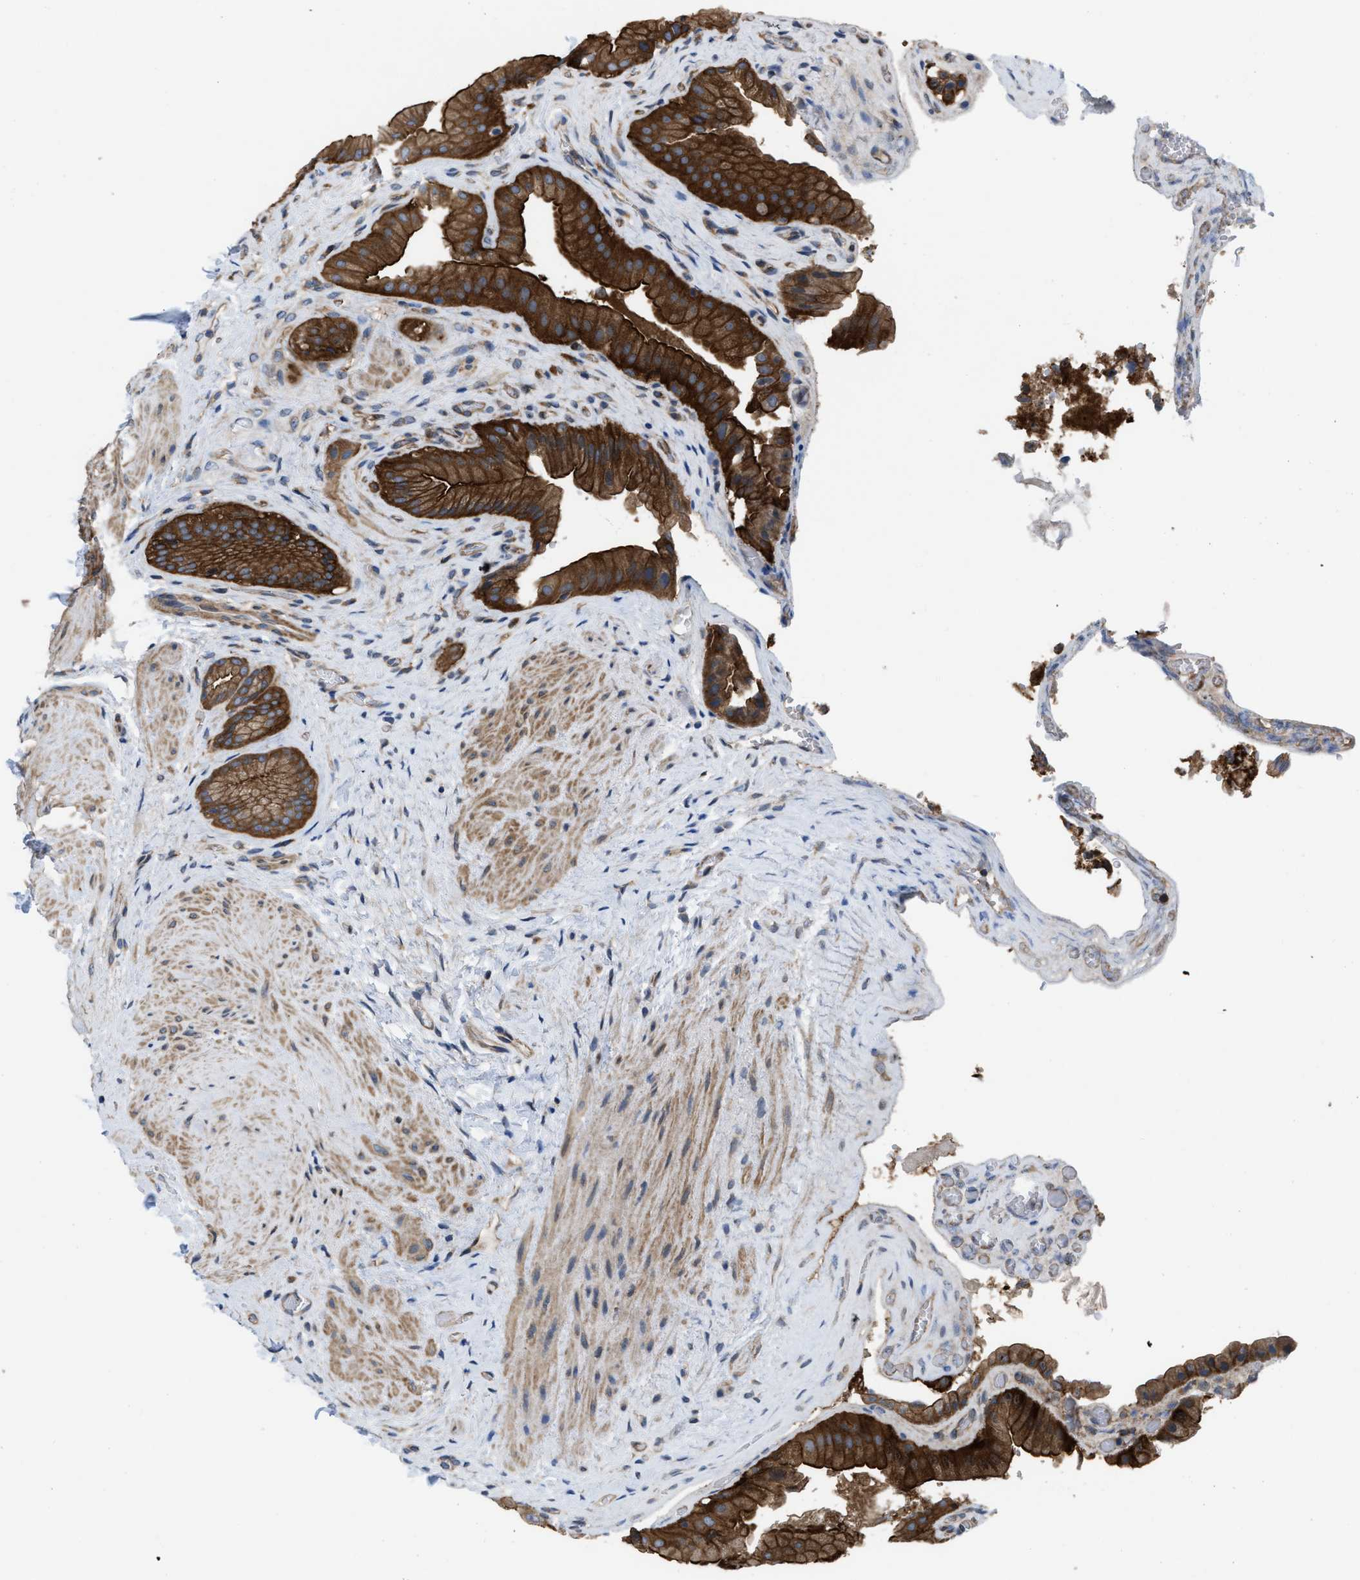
{"staining": {"intensity": "strong", "quantity": ">75%", "location": "cytoplasmic/membranous"}, "tissue": "gallbladder", "cell_type": "Glandular cells", "image_type": "normal", "snomed": [{"axis": "morphology", "description": "Normal tissue, NOS"}, {"axis": "topography", "description": "Gallbladder"}], "caption": "A photomicrograph of human gallbladder stained for a protein displays strong cytoplasmic/membranous brown staining in glandular cells.", "gene": "MYO18A", "patient": {"sex": "male", "age": 49}}